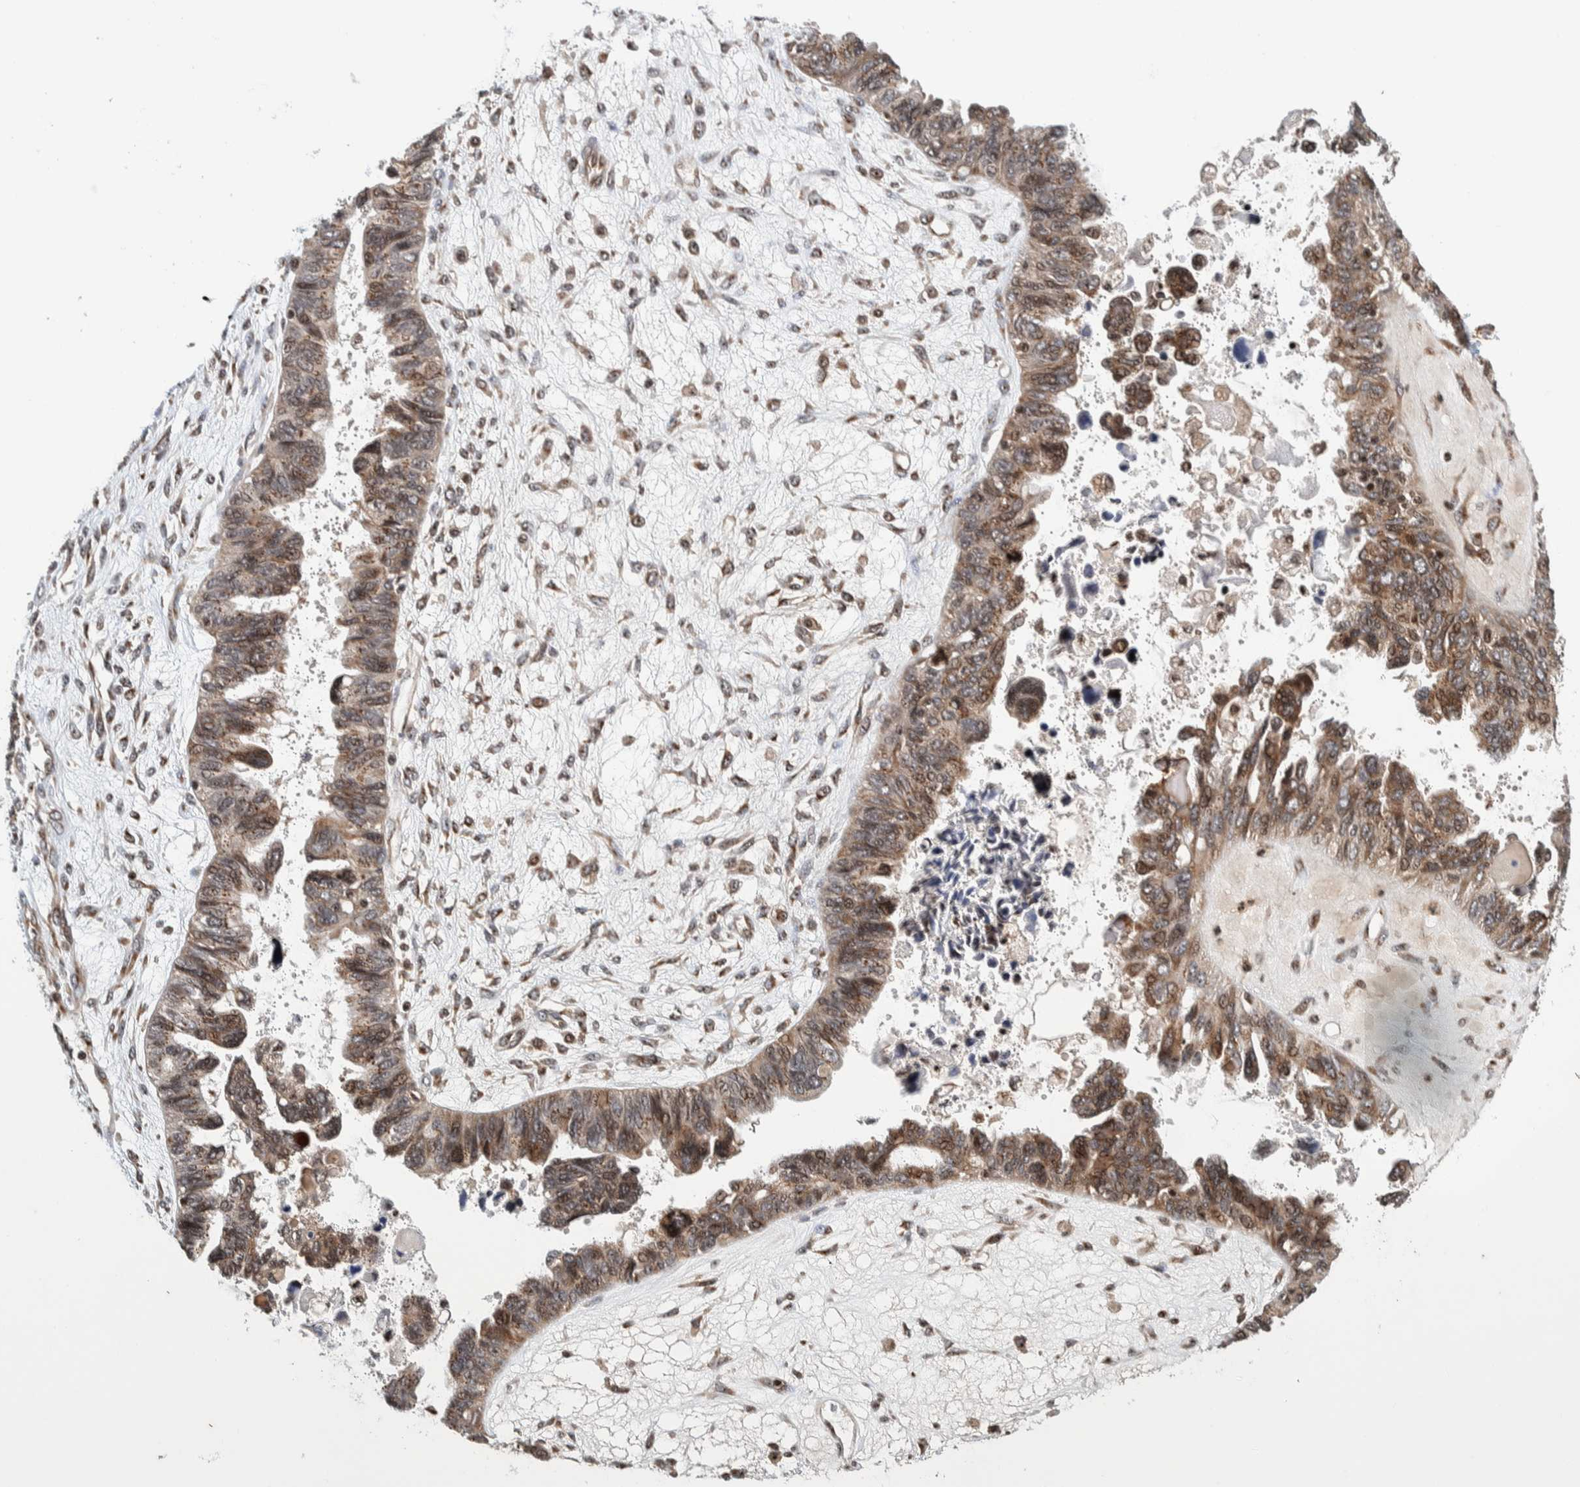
{"staining": {"intensity": "weak", "quantity": ">75%", "location": "cytoplasmic/membranous"}, "tissue": "ovarian cancer", "cell_type": "Tumor cells", "image_type": "cancer", "snomed": [{"axis": "morphology", "description": "Cystadenocarcinoma, serous, NOS"}, {"axis": "topography", "description": "Ovary"}], "caption": "A brown stain labels weak cytoplasmic/membranous staining of a protein in human serous cystadenocarcinoma (ovarian) tumor cells.", "gene": "CCDC182", "patient": {"sex": "female", "age": 79}}